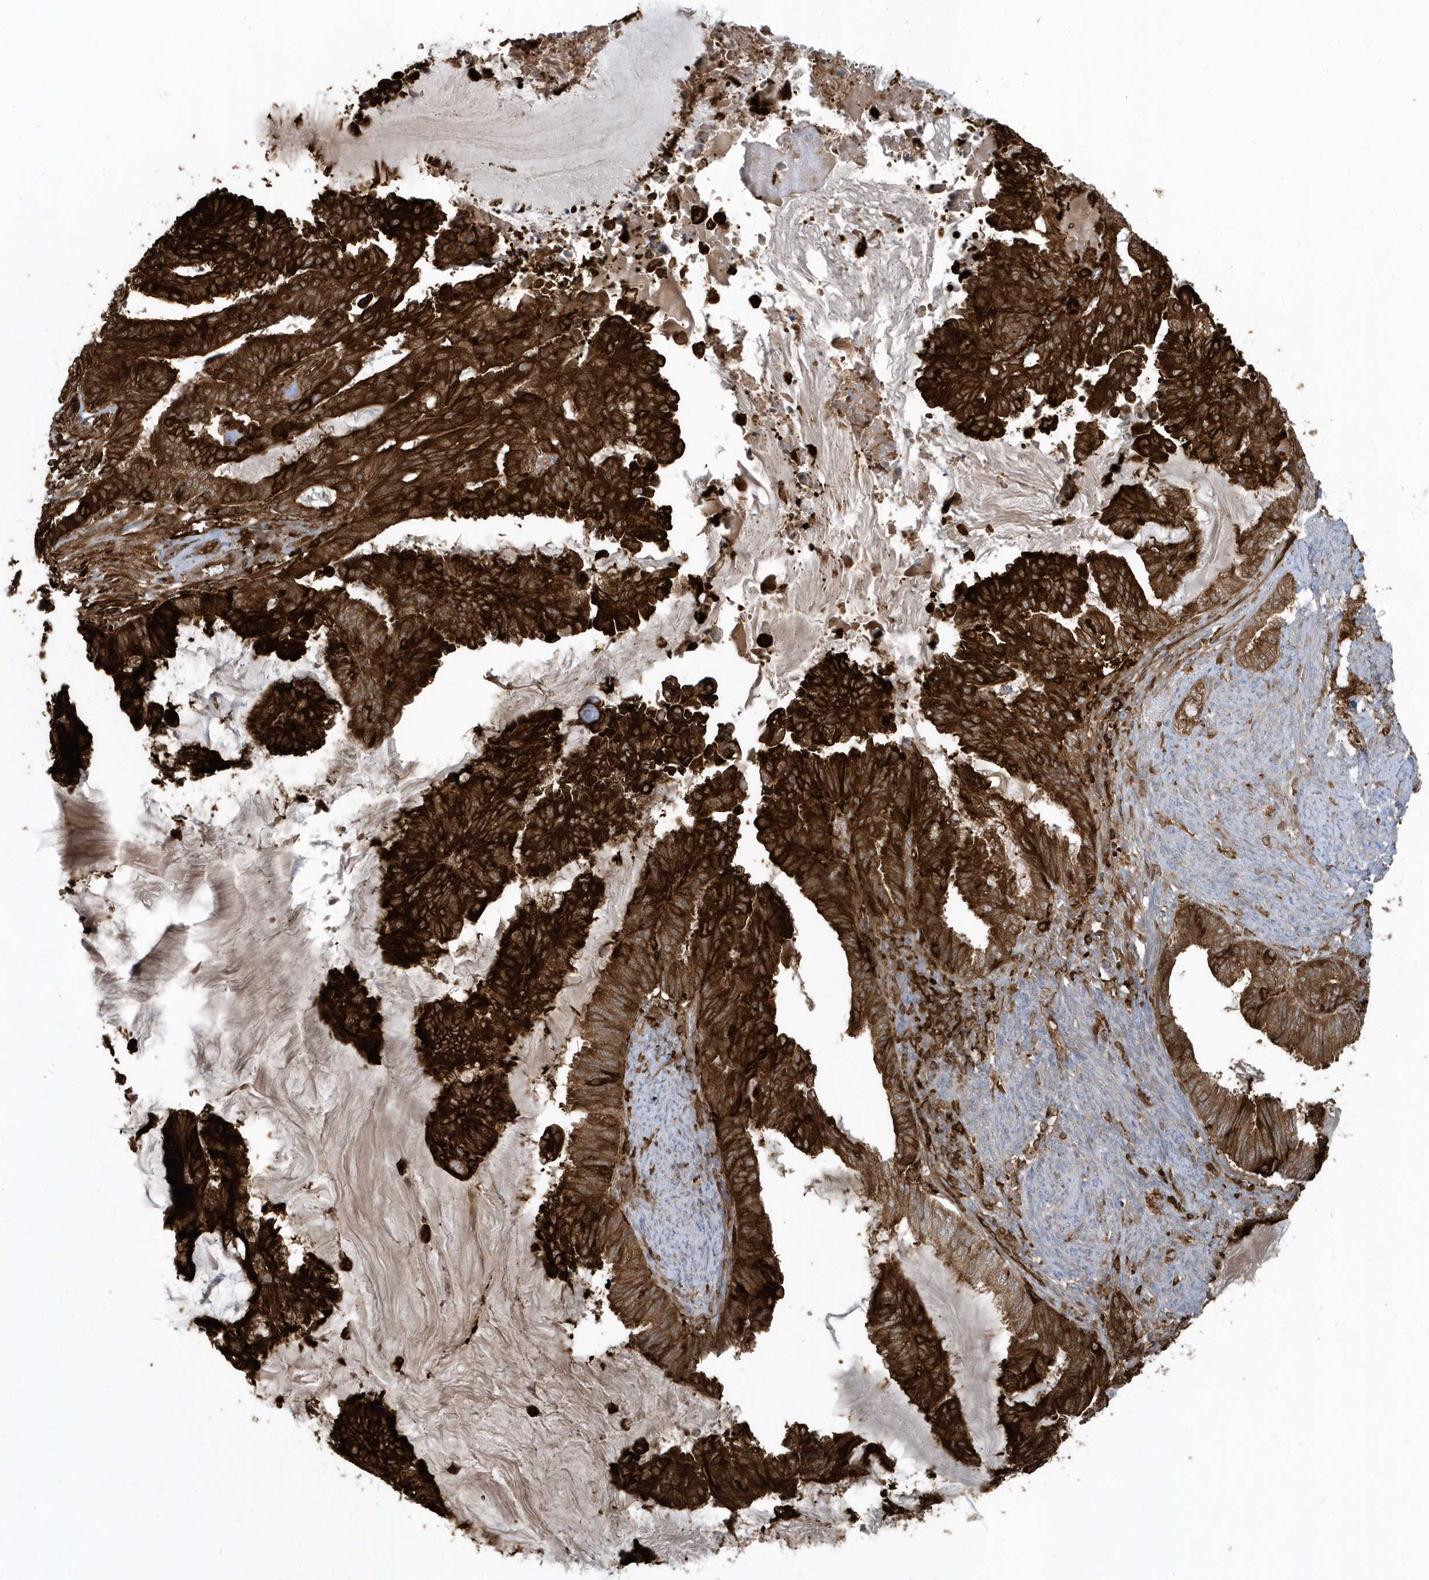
{"staining": {"intensity": "strong", "quantity": ">75%", "location": "cytoplasmic/membranous"}, "tissue": "endometrial cancer", "cell_type": "Tumor cells", "image_type": "cancer", "snomed": [{"axis": "morphology", "description": "Adenocarcinoma, NOS"}, {"axis": "topography", "description": "Endometrium"}], "caption": "Immunohistochemical staining of human endometrial cancer reveals high levels of strong cytoplasmic/membranous protein staining in about >75% of tumor cells.", "gene": "CLCN6", "patient": {"sex": "female", "age": 86}}